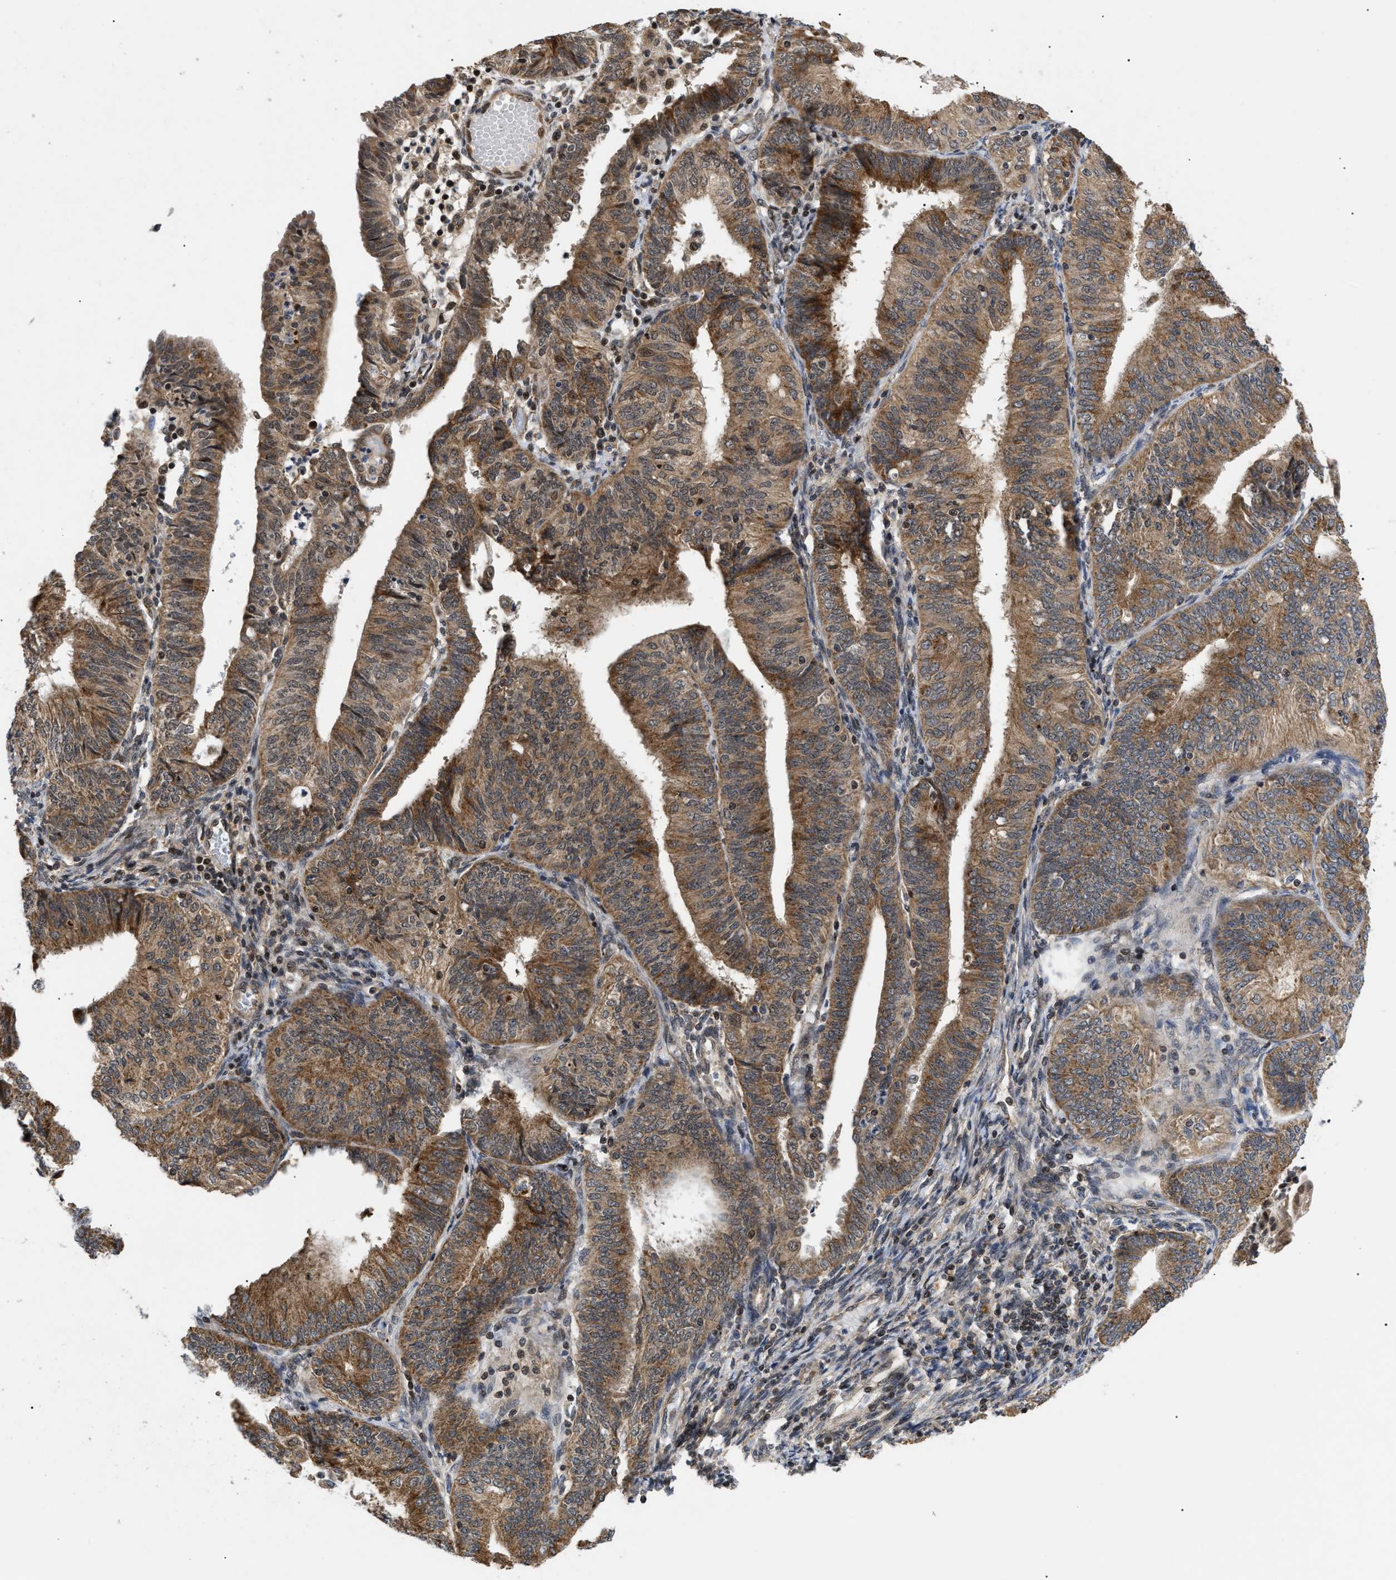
{"staining": {"intensity": "moderate", "quantity": ">75%", "location": "cytoplasmic/membranous"}, "tissue": "endometrial cancer", "cell_type": "Tumor cells", "image_type": "cancer", "snomed": [{"axis": "morphology", "description": "Adenocarcinoma, NOS"}, {"axis": "topography", "description": "Endometrium"}], "caption": "Immunohistochemistry histopathology image of adenocarcinoma (endometrial) stained for a protein (brown), which shows medium levels of moderate cytoplasmic/membranous staining in about >75% of tumor cells.", "gene": "ZBTB11", "patient": {"sex": "female", "age": 58}}